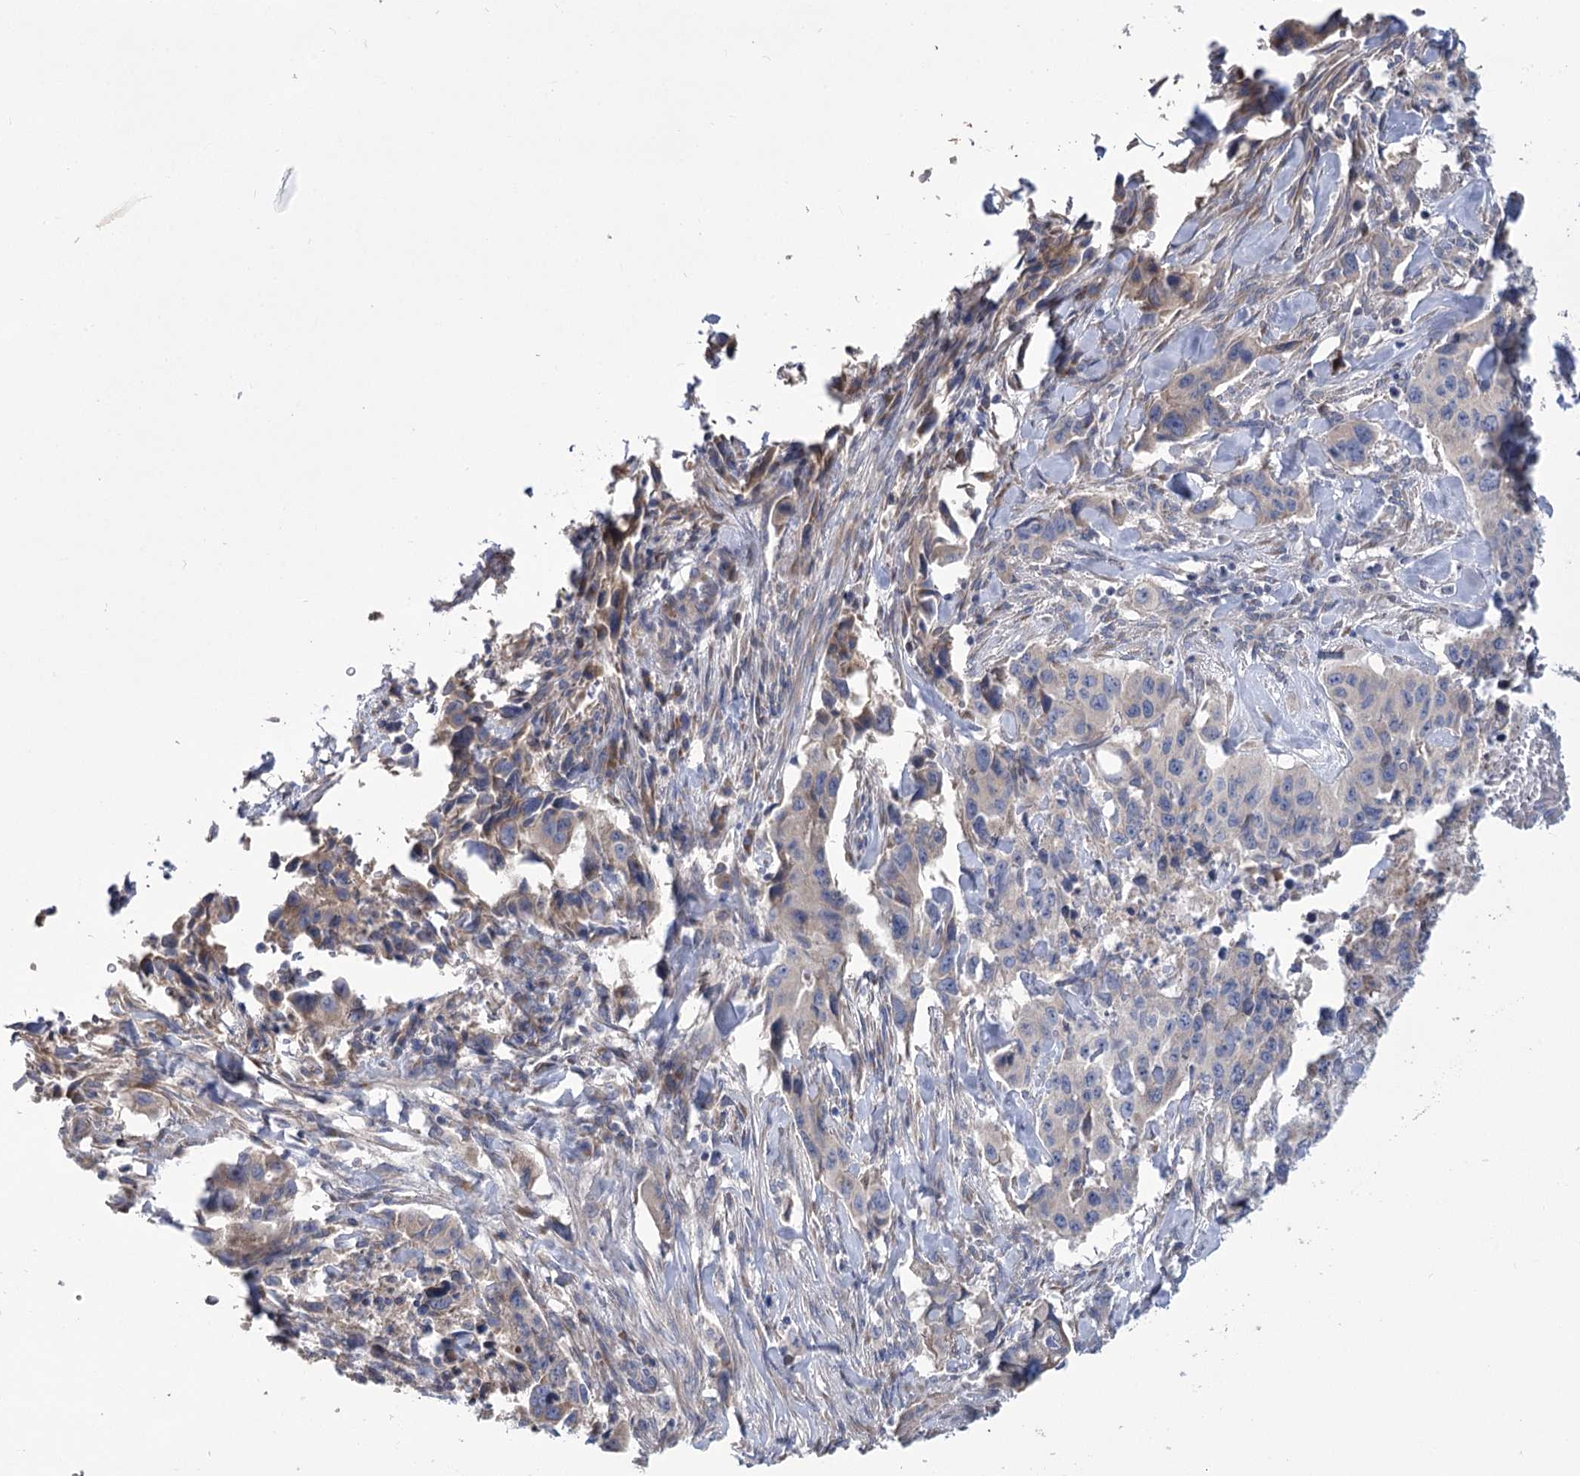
{"staining": {"intensity": "negative", "quantity": "none", "location": "none"}, "tissue": "lung cancer", "cell_type": "Tumor cells", "image_type": "cancer", "snomed": [{"axis": "morphology", "description": "Adenocarcinoma, NOS"}, {"axis": "topography", "description": "Lung"}], "caption": "High power microscopy image of an IHC photomicrograph of lung adenocarcinoma, revealing no significant expression in tumor cells.", "gene": "PBLD", "patient": {"sex": "female", "age": 51}}